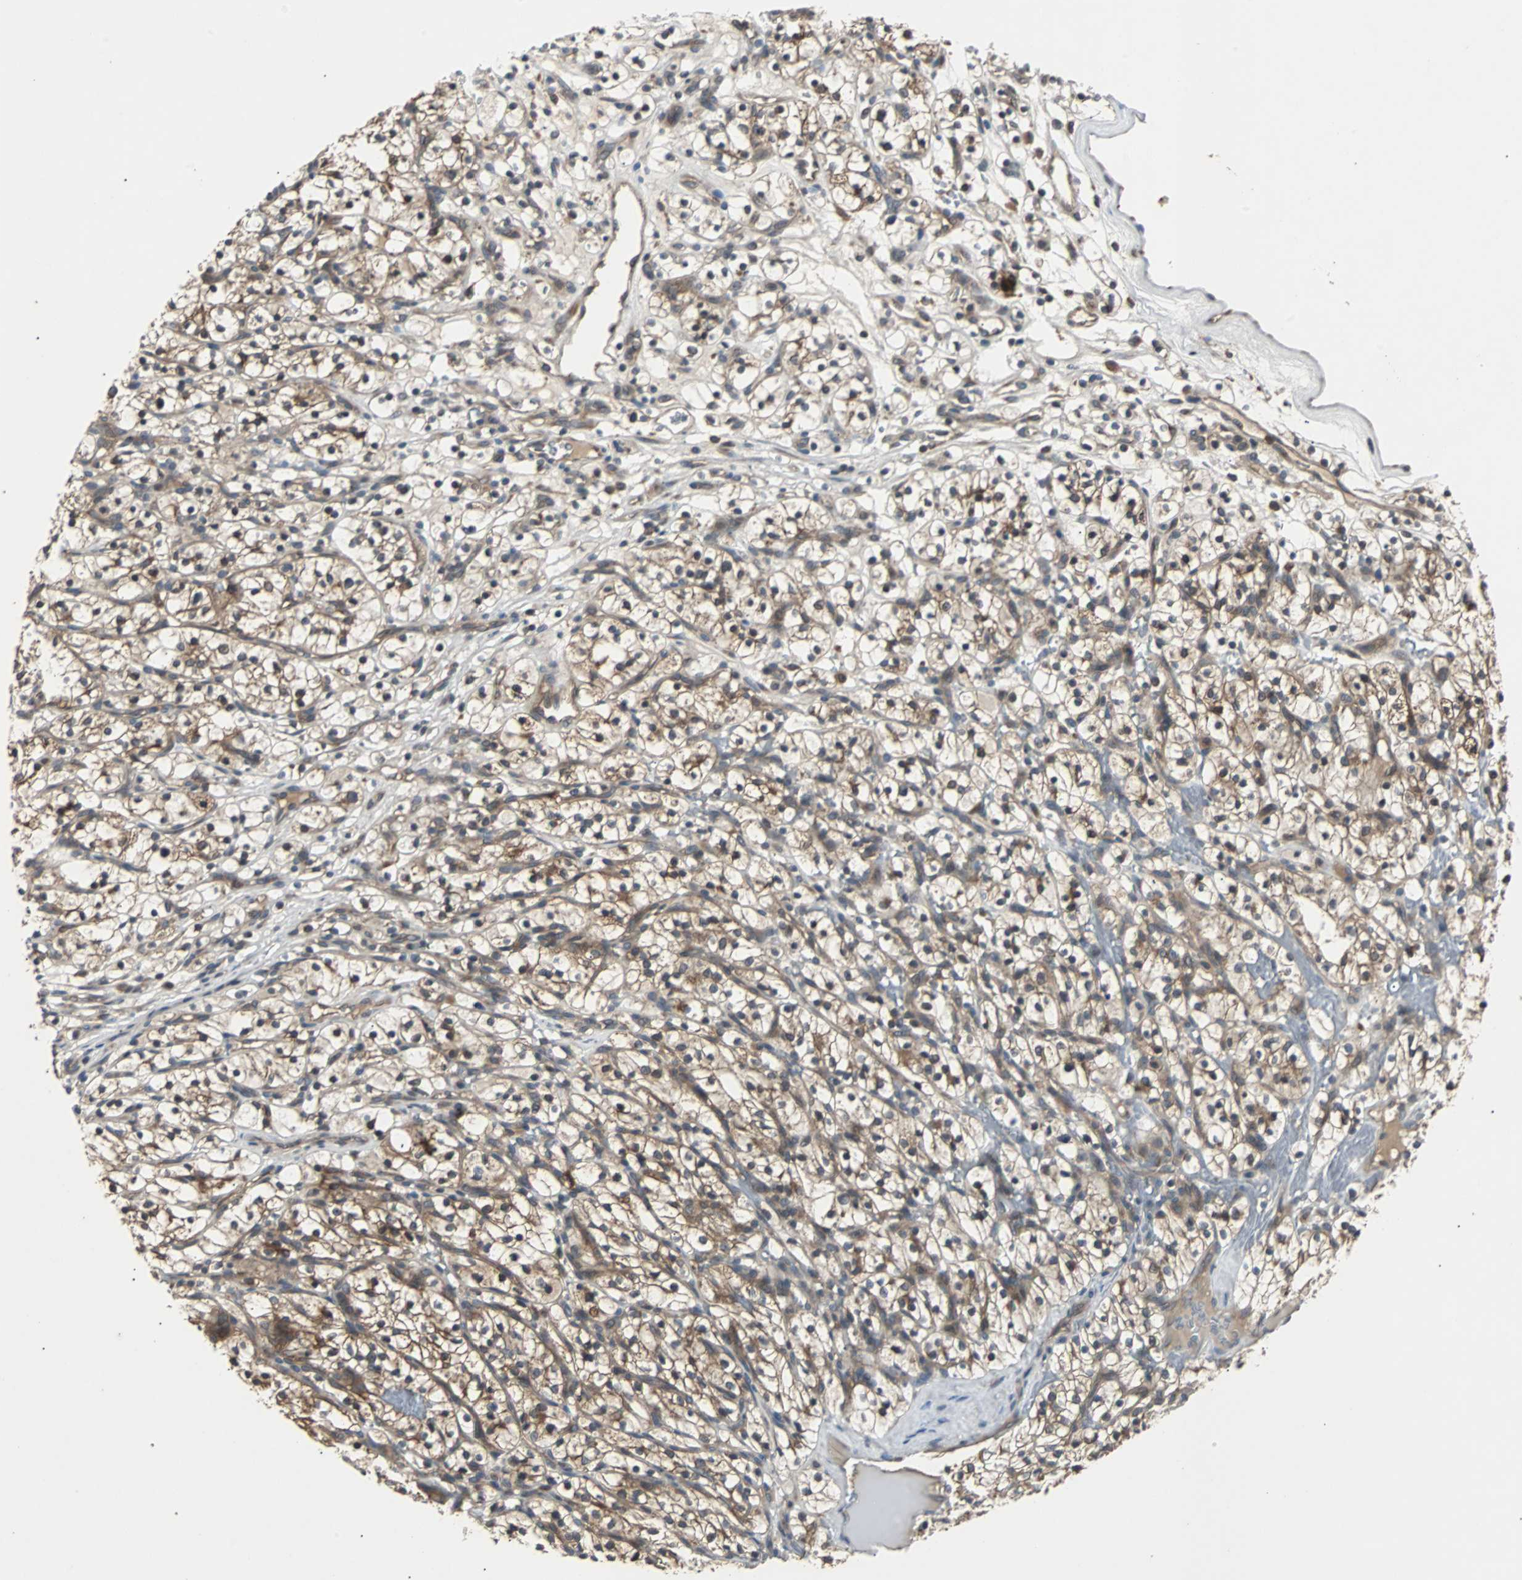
{"staining": {"intensity": "moderate", "quantity": ">75%", "location": "cytoplasmic/membranous"}, "tissue": "renal cancer", "cell_type": "Tumor cells", "image_type": "cancer", "snomed": [{"axis": "morphology", "description": "Adenocarcinoma, NOS"}, {"axis": "topography", "description": "Kidney"}], "caption": "A brown stain shows moderate cytoplasmic/membranous staining of a protein in adenocarcinoma (renal) tumor cells.", "gene": "ARF1", "patient": {"sex": "female", "age": 57}}